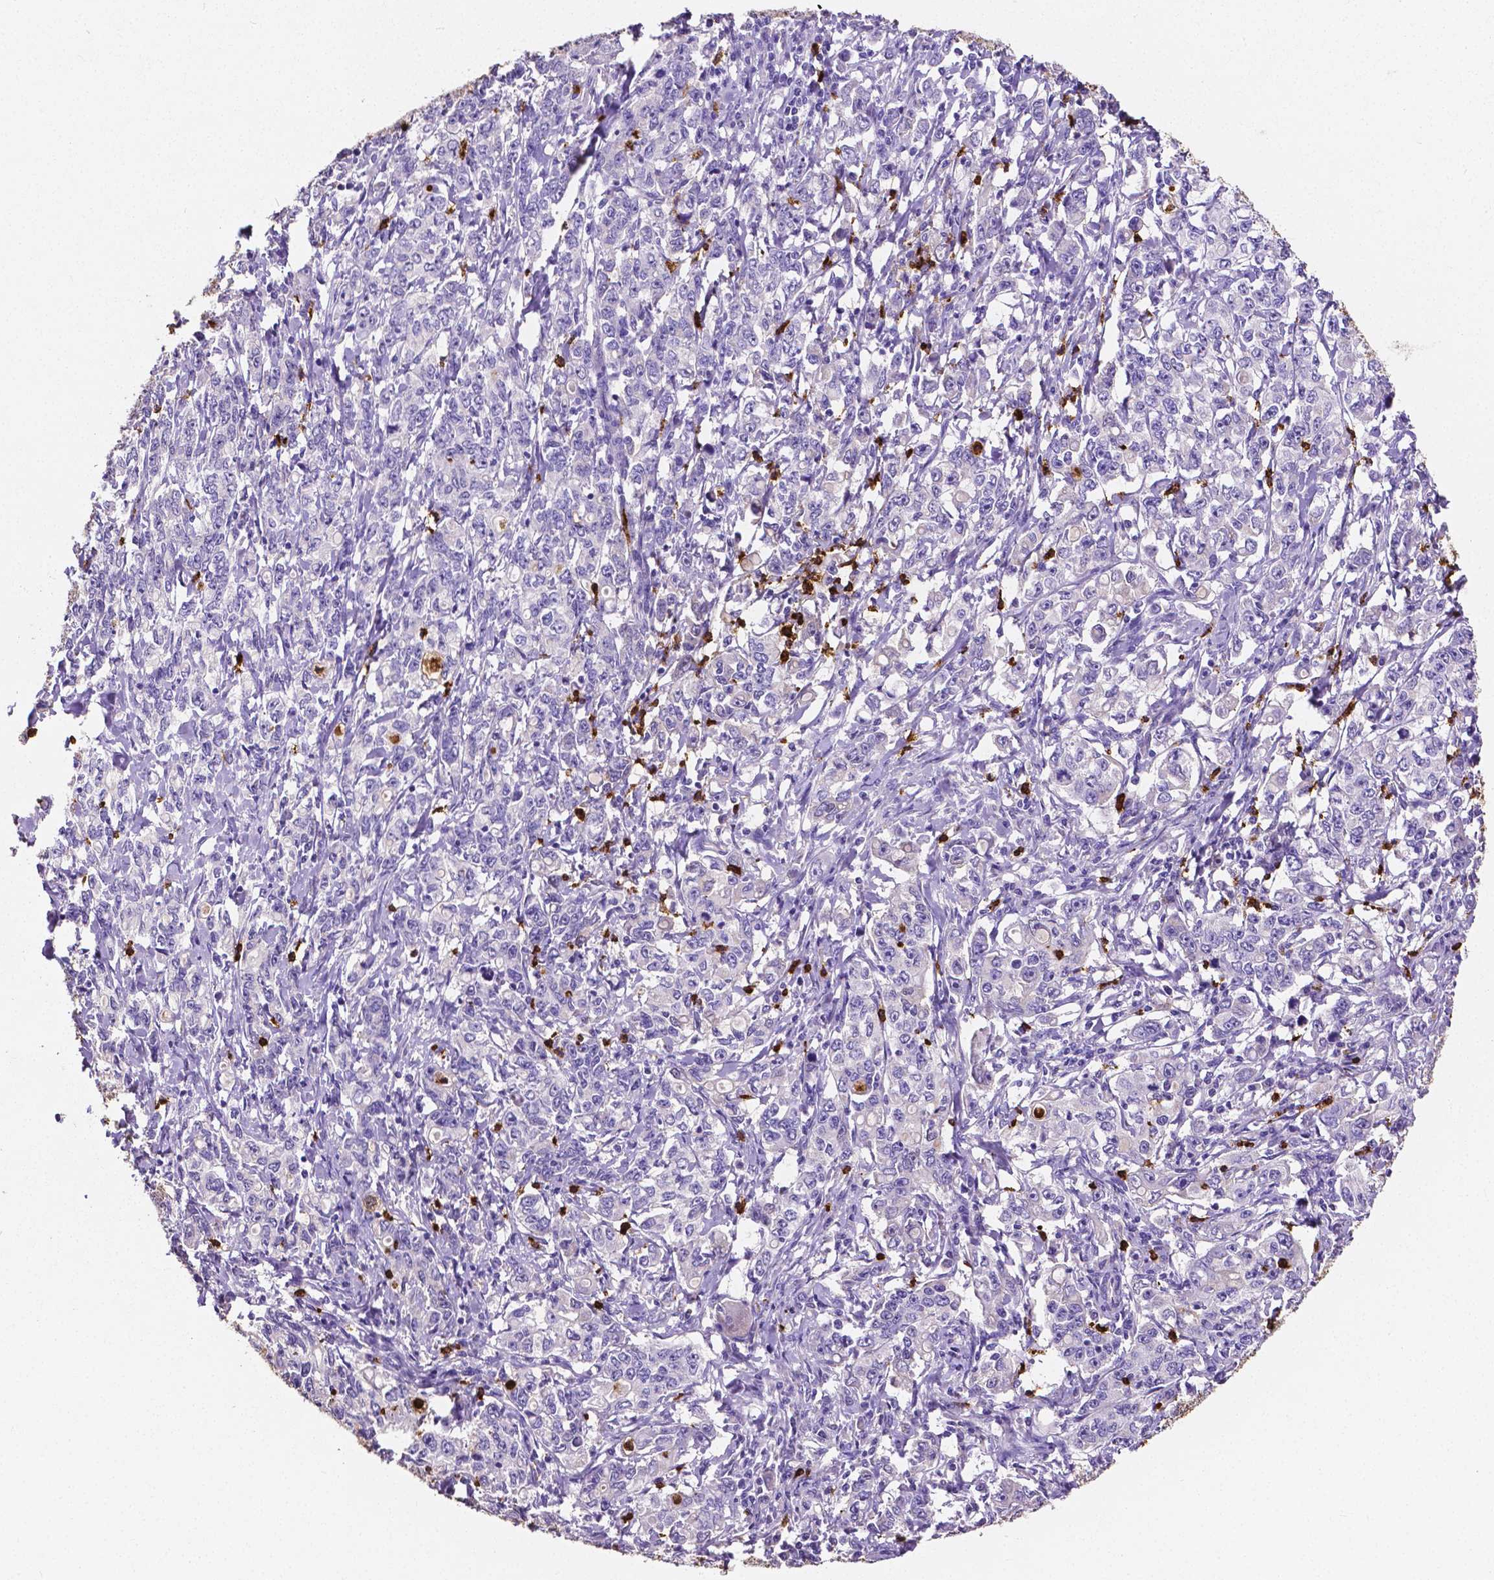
{"staining": {"intensity": "negative", "quantity": "none", "location": "none"}, "tissue": "stomach cancer", "cell_type": "Tumor cells", "image_type": "cancer", "snomed": [{"axis": "morphology", "description": "Adenocarcinoma, NOS"}, {"axis": "topography", "description": "Stomach, lower"}], "caption": "This image is of adenocarcinoma (stomach) stained with immunohistochemistry (IHC) to label a protein in brown with the nuclei are counter-stained blue. There is no positivity in tumor cells.", "gene": "MMP9", "patient": {"sex": "female", "age": 72}}